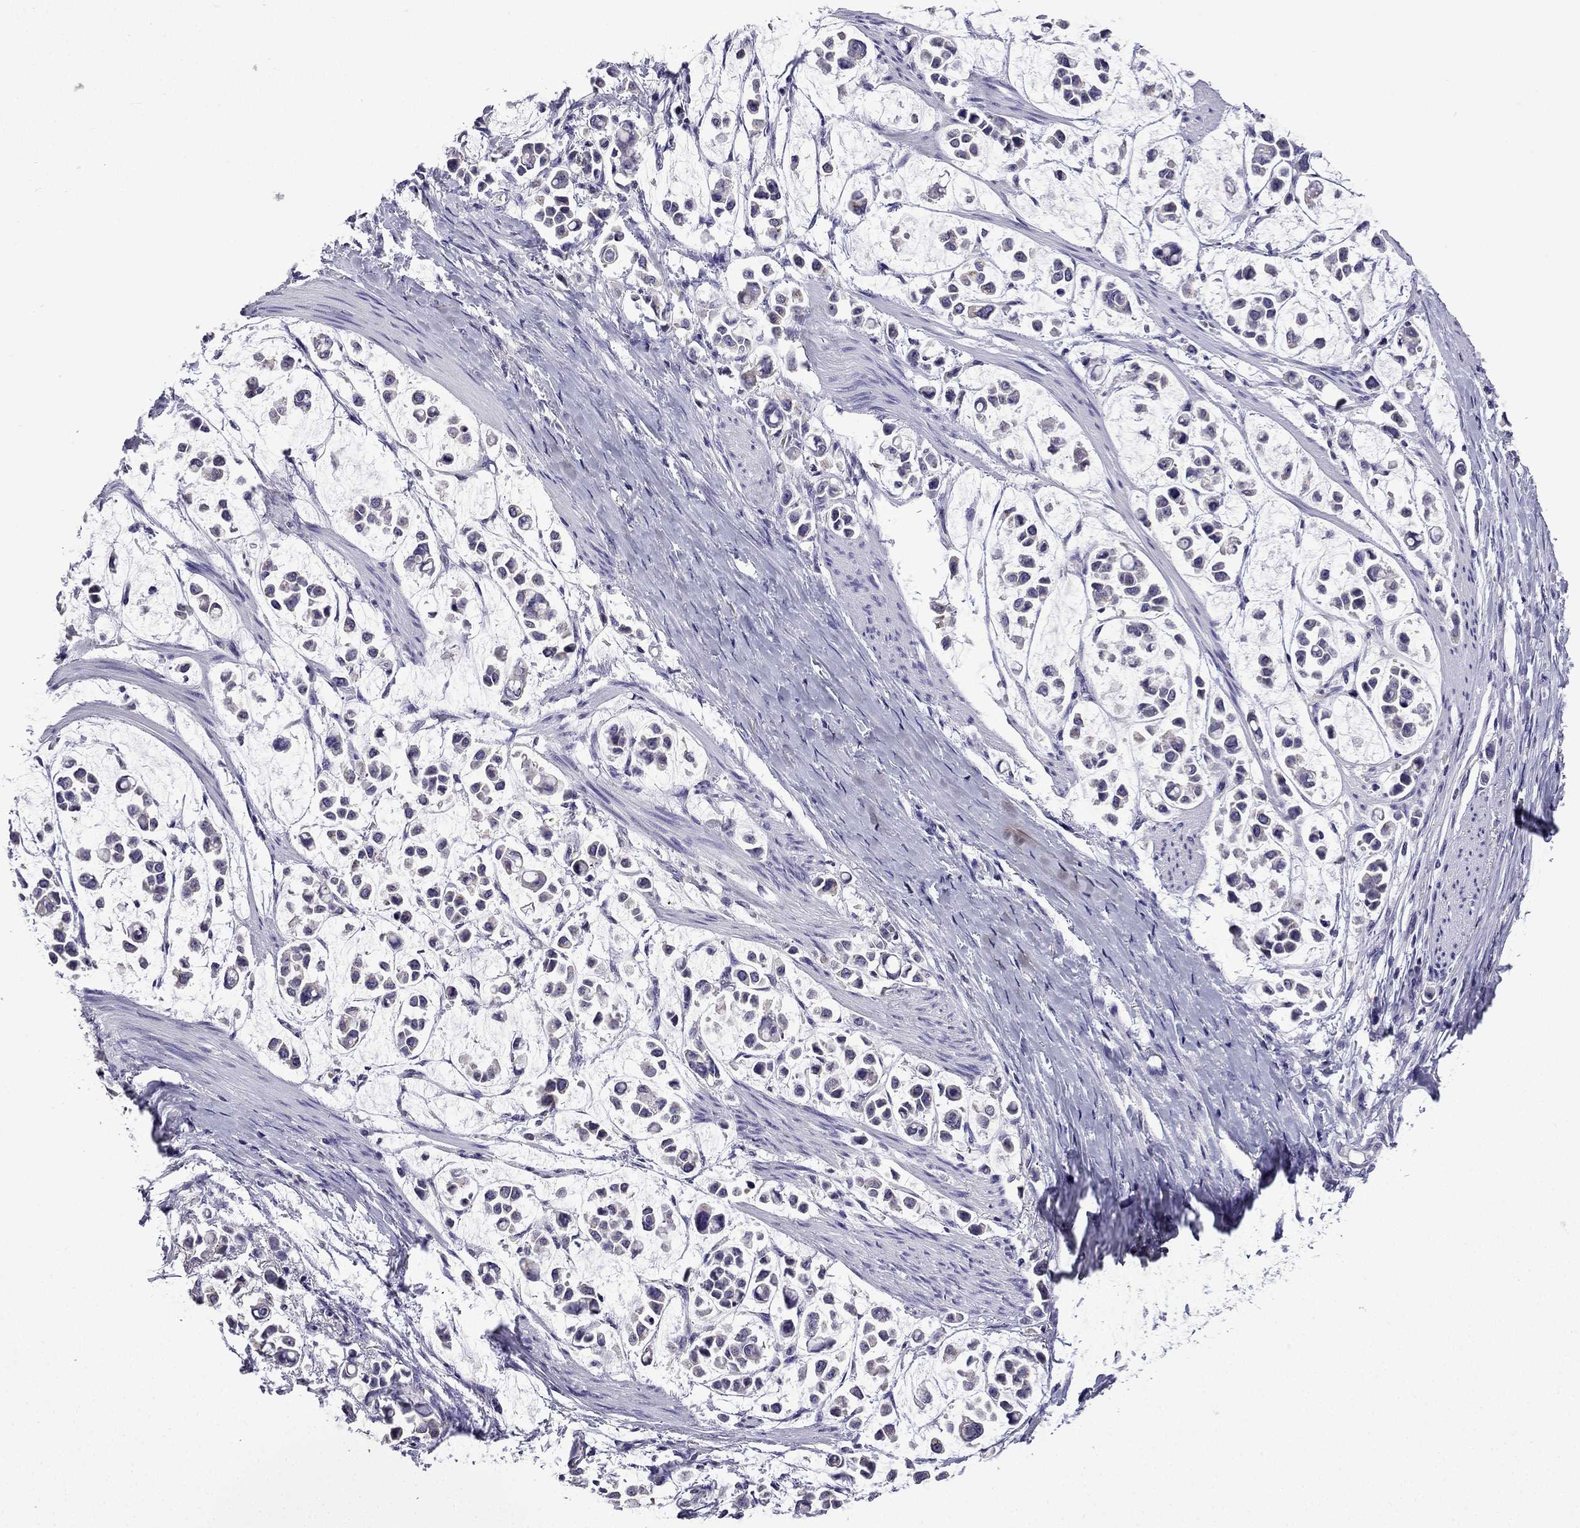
{"staining": {"intensity": "negative", "quantity": "none", "location": "none"}, "tissue": "stomach cancer", "cell_type": "Tumor cells", "image_type": "cancer", "snomed": [{"axis": "morphology", "description": "Adenocarcinoma, NOS"}, {"axis": "topography", "description": "Stomach"}], "caption": "Tumor cells show no significant protein staining in adenocarcinoma (stomach). (DAB (3,3'-diaminobenzidine) immunohistochemistry visualized using brightfield microscopy, high magnification).", "gene": "TTN", "patient": {"sex": "male", "age": 82}}